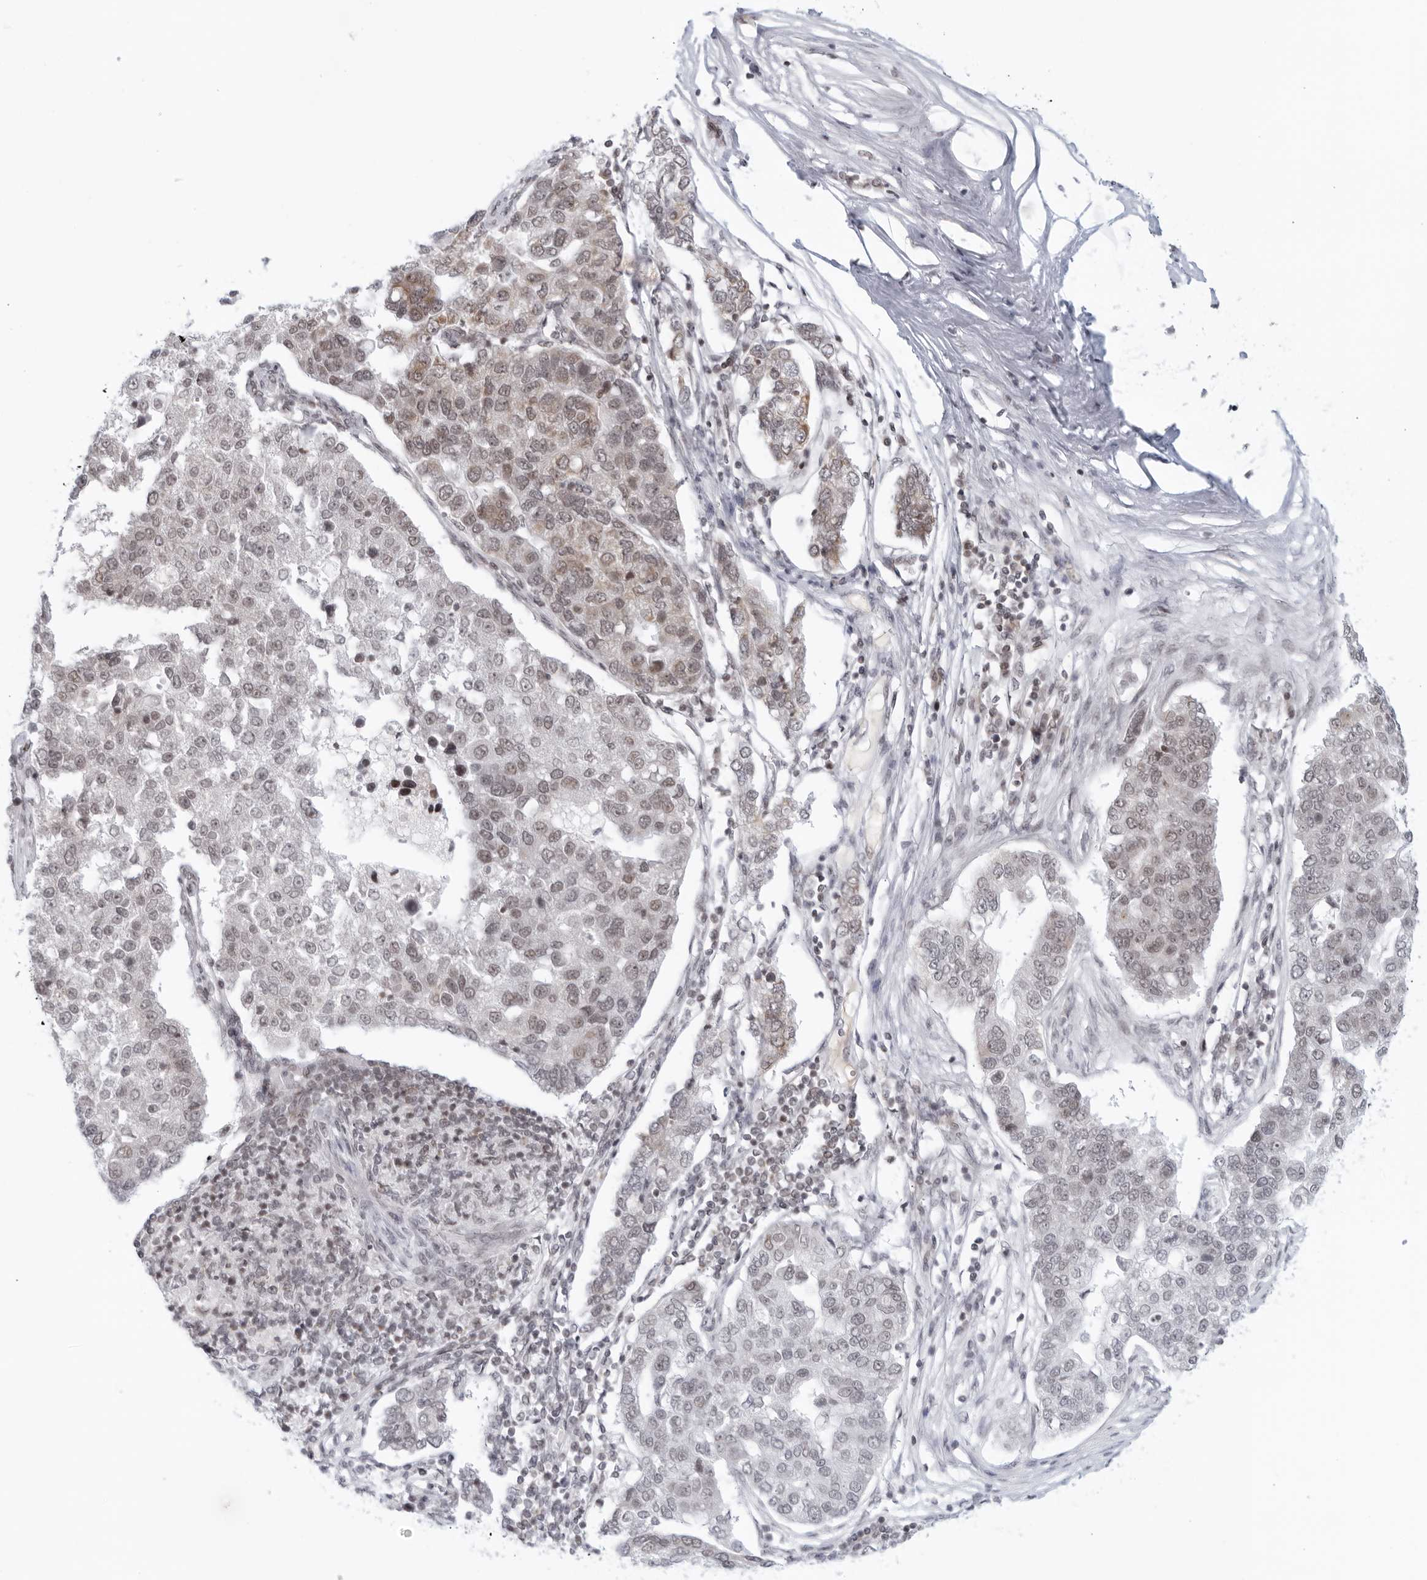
{"staining": {"intensity": "weak", "quantity": "<25%", "location": "cytoplasmic/membranous"}, "tissue": "pancreatic cancer", "cell_type": "Tumor cells", "image_type": "cancer", "snomed": [{"axis": "morphology", "description": "Adenocarcinoma, NOS"}, {"axis": "topography", "description": "Pancreas"}], "caption": "Tumor cells are negative for protein expression in human adenocarcinoma (pancreatic).", "gene": "RAB11FIP3", "patient": {"sex": "female", "age": 61}}